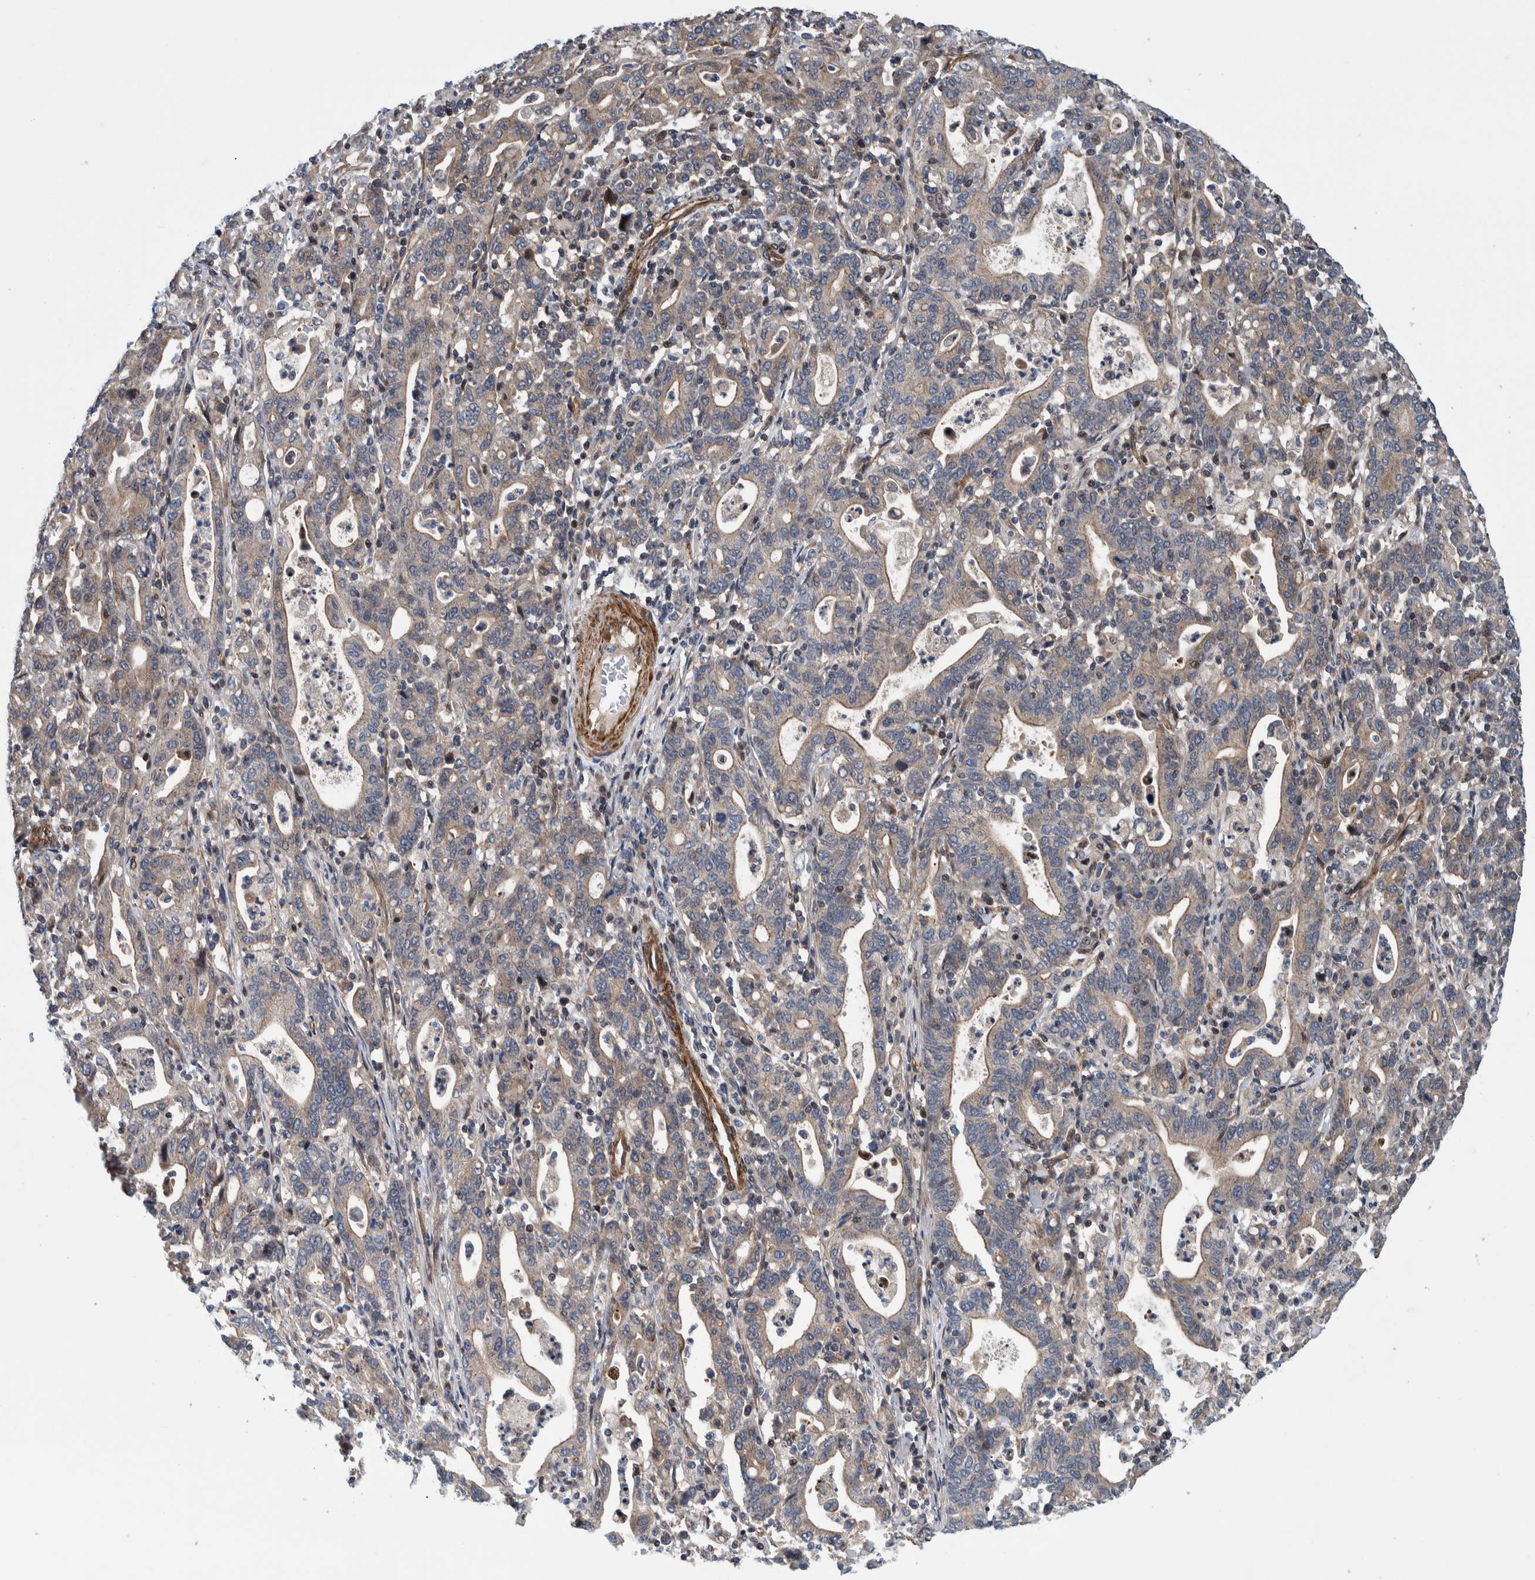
{"staining": {"intensity": "moderate", "quantity": ">75%", "location": "cytoplasmic/membranous"}, "tissue": "stomach cancer", "cell_type": "Tumor cells", "image_type": "cancer", "snomed": [{"axis": "morphology", "description": "Adenocarcinoma, NOS"}, {"axis": "topography", "description": "Stomach, upper"}], "caption": "Immunohistochemical staining of stomach cancer reveals medium levels of moderate cytoplasmic/membranous protein staining in approximately >75% of tumor cells.", "gene": "GRPEL2", "patient": {"sex": "male", "age": 69}}